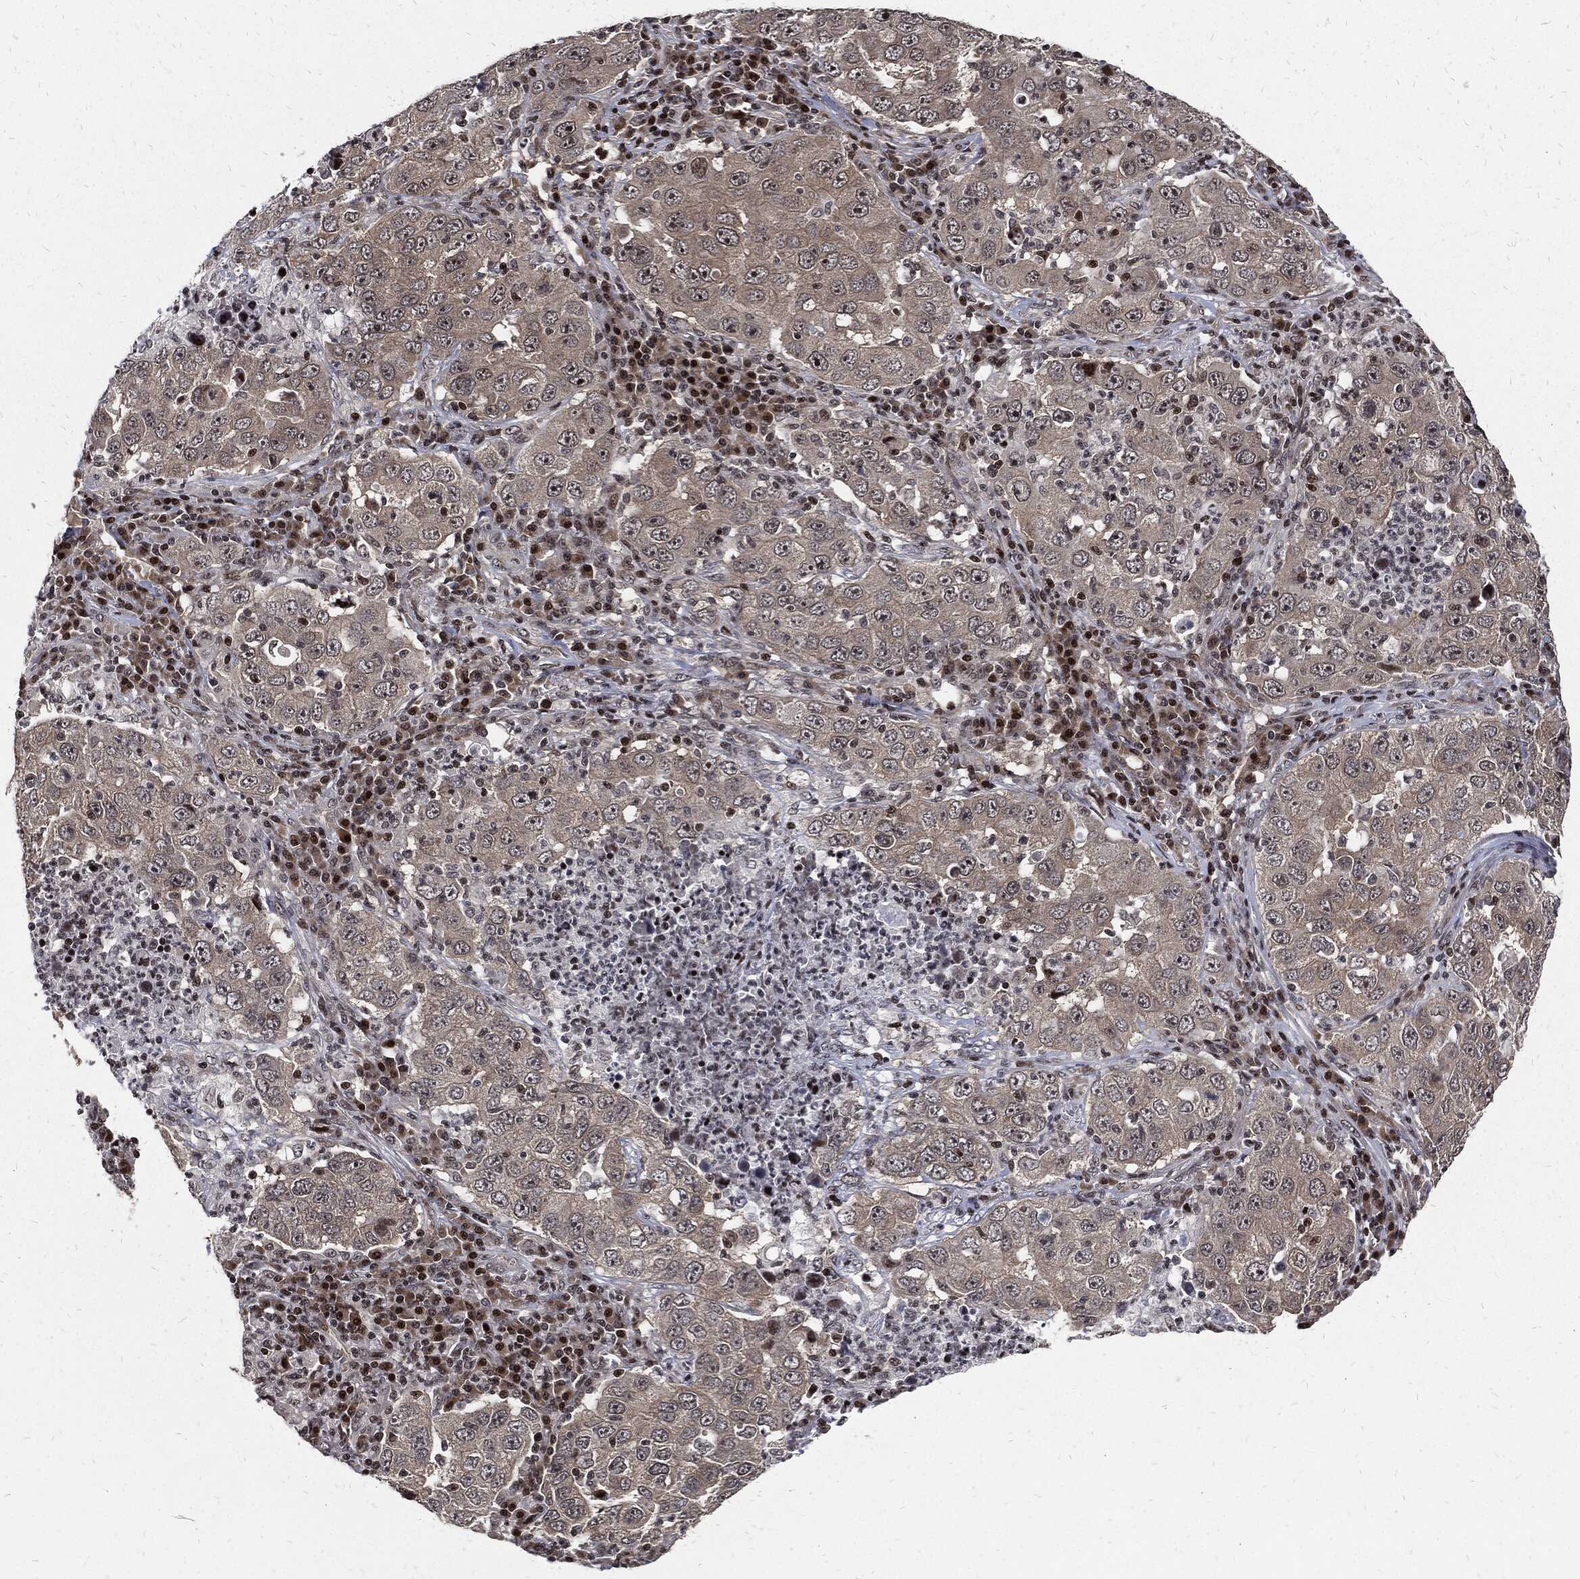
{"staining": {"intensity": "negative", "quantity": "none", "location": "none"}, "tissue": "lung cancer", "cell_type": "Tumor cells", "image_type": "cancer", "snomed": [{"axis": "morphology", "description": "Adenocarcinoma, NOS"}, {"axis": "topography", "description": "Lung"}], "caption": "A high-resolution histopathology image shows IHC staining of lung cancer, which shows no significant staining in tumor cells.", "gene": "ZNF775", "patient": {"sex": "male", "age": 73}}